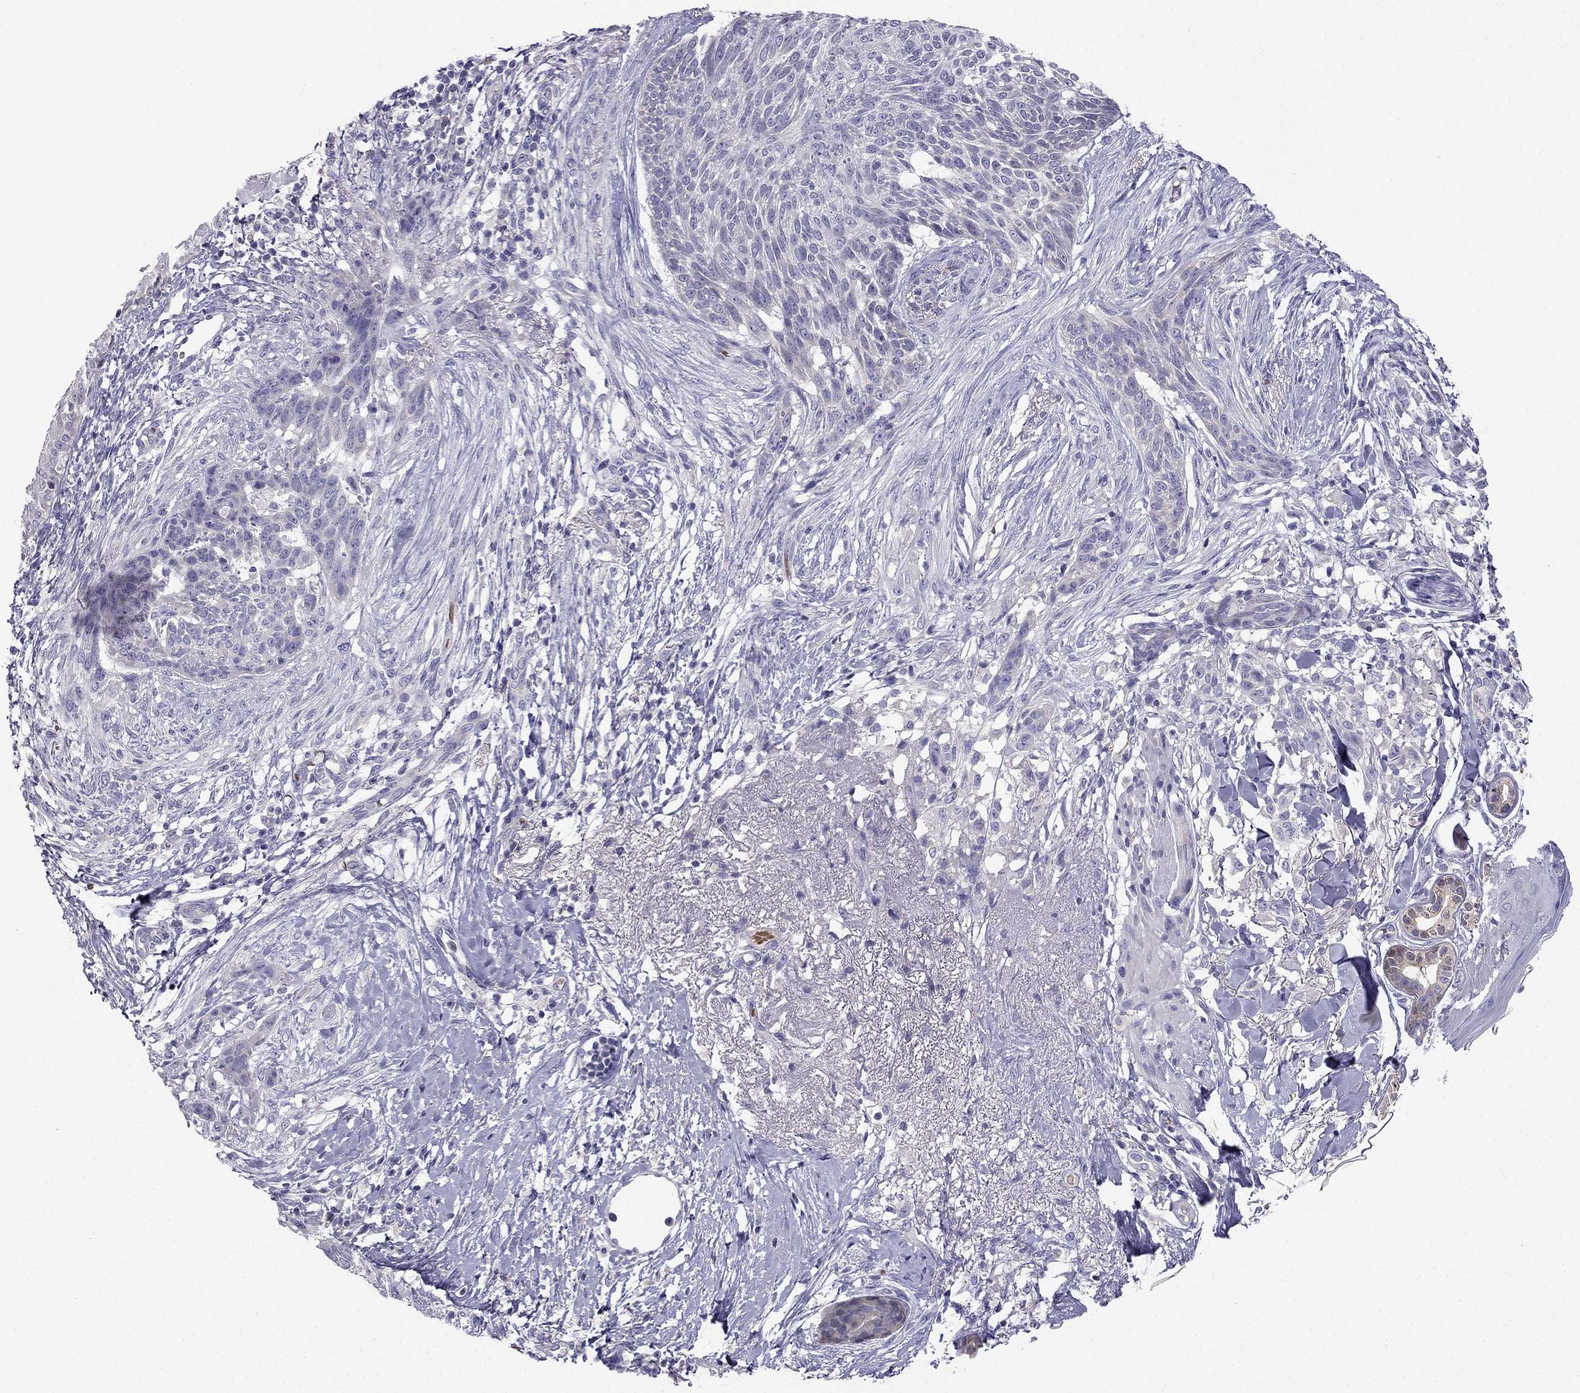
{"staining": {"intensity": "negative", "quantity": "none", "location": "none"}, "tissue": "skin cancer", "cell_type": "Tumor cells", "image_type": "cancer", "snomed": [{"axis": "morphology", "description": "Normal tissue, NOS"}, {"axis": "morphology", "description": "Basal cell carcinoma"}, {"axis": "topography", "description": "Skin"}], "caption": "DAB (3,3'-diaminobenzidine) immunohistochemical staining of human skin basal cell carcinoma displays no significant positivity in tumor cells.", "gene": "RSPH14", "patient": {"sex": "male", "age": 84}}